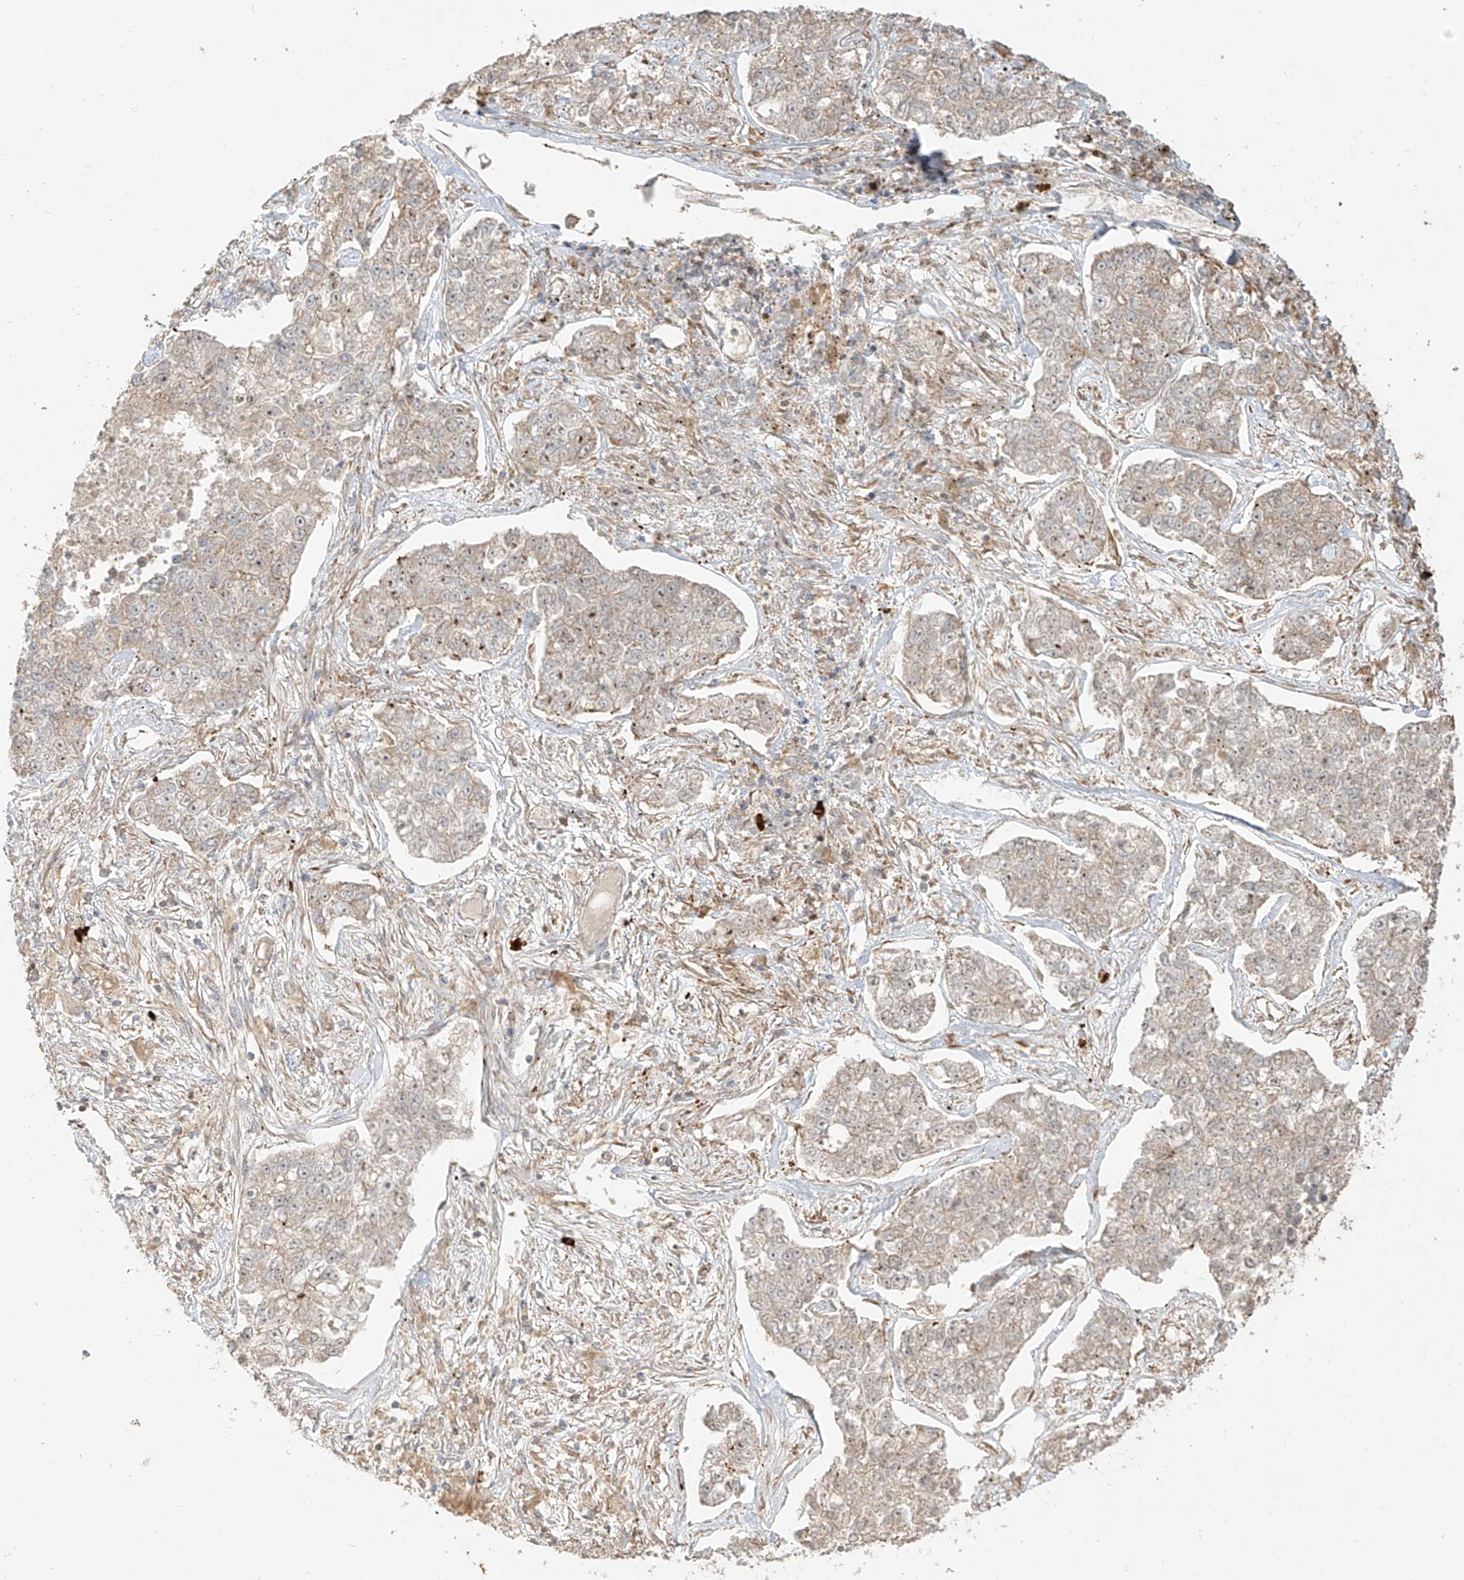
{"staining": {"intensity": "weak", "quantity": ">75%", "location": "cytoplasmic/membranous"}, "tissue": "lung cancer", "cell_type": "Tumor cells", "image_type": "cancer", "snomed": [{"axis": "morphology", "description": "Adenocarcinoma, NOS"}, {"axis": "topography", "description": "Lung"}], "caption": "A micrograph of human adenocarcinoma (lung) stained for a protein exhibits weak cytoplasmic/membranous brown staining in tumor cells.", "gene": "SNX9", "patient": {"sex": "male", "age": 49}}